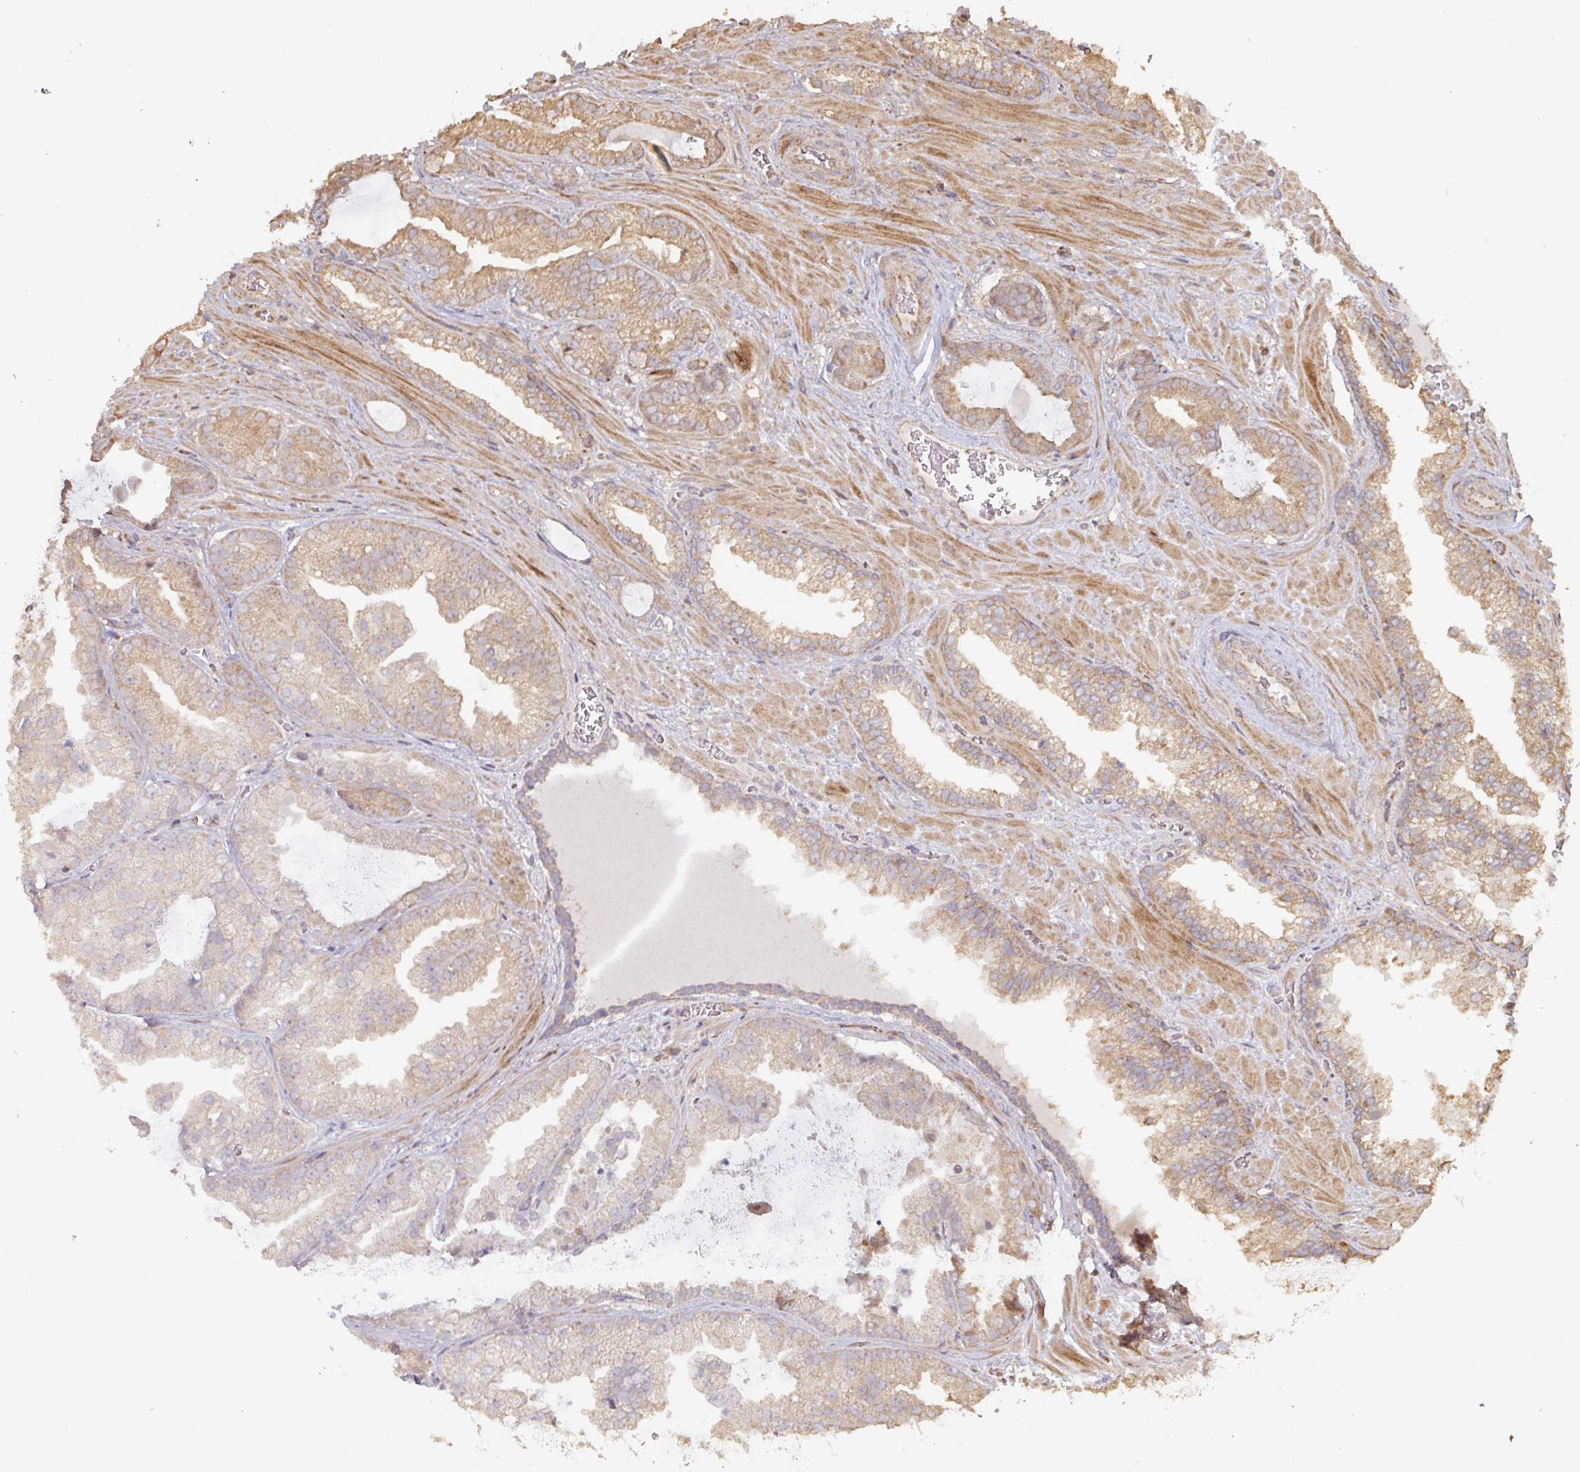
{"staining": {"intensity": "moderate", "quantity": ">75%", "location": "cytoplasmic/membranous"}, "tissue": "prostate cancer", "cell_type": "Tumor cells", "image_type": "cancer", "snomed": [{"axis": "morphology", "description": "Adenocarcinoma, Low grade"}, {"axis": "topography", "description": "Prostate"}], "caption": "Prostate adenocarcinoma (low-grade) tissue exhibits moderate cytoplasmic/membranous staining in approximately >75% of tumor cells, visualized by immunohistochemistry.", "gene": "CA7", "patient": {"sex": "male", "age": 57}}